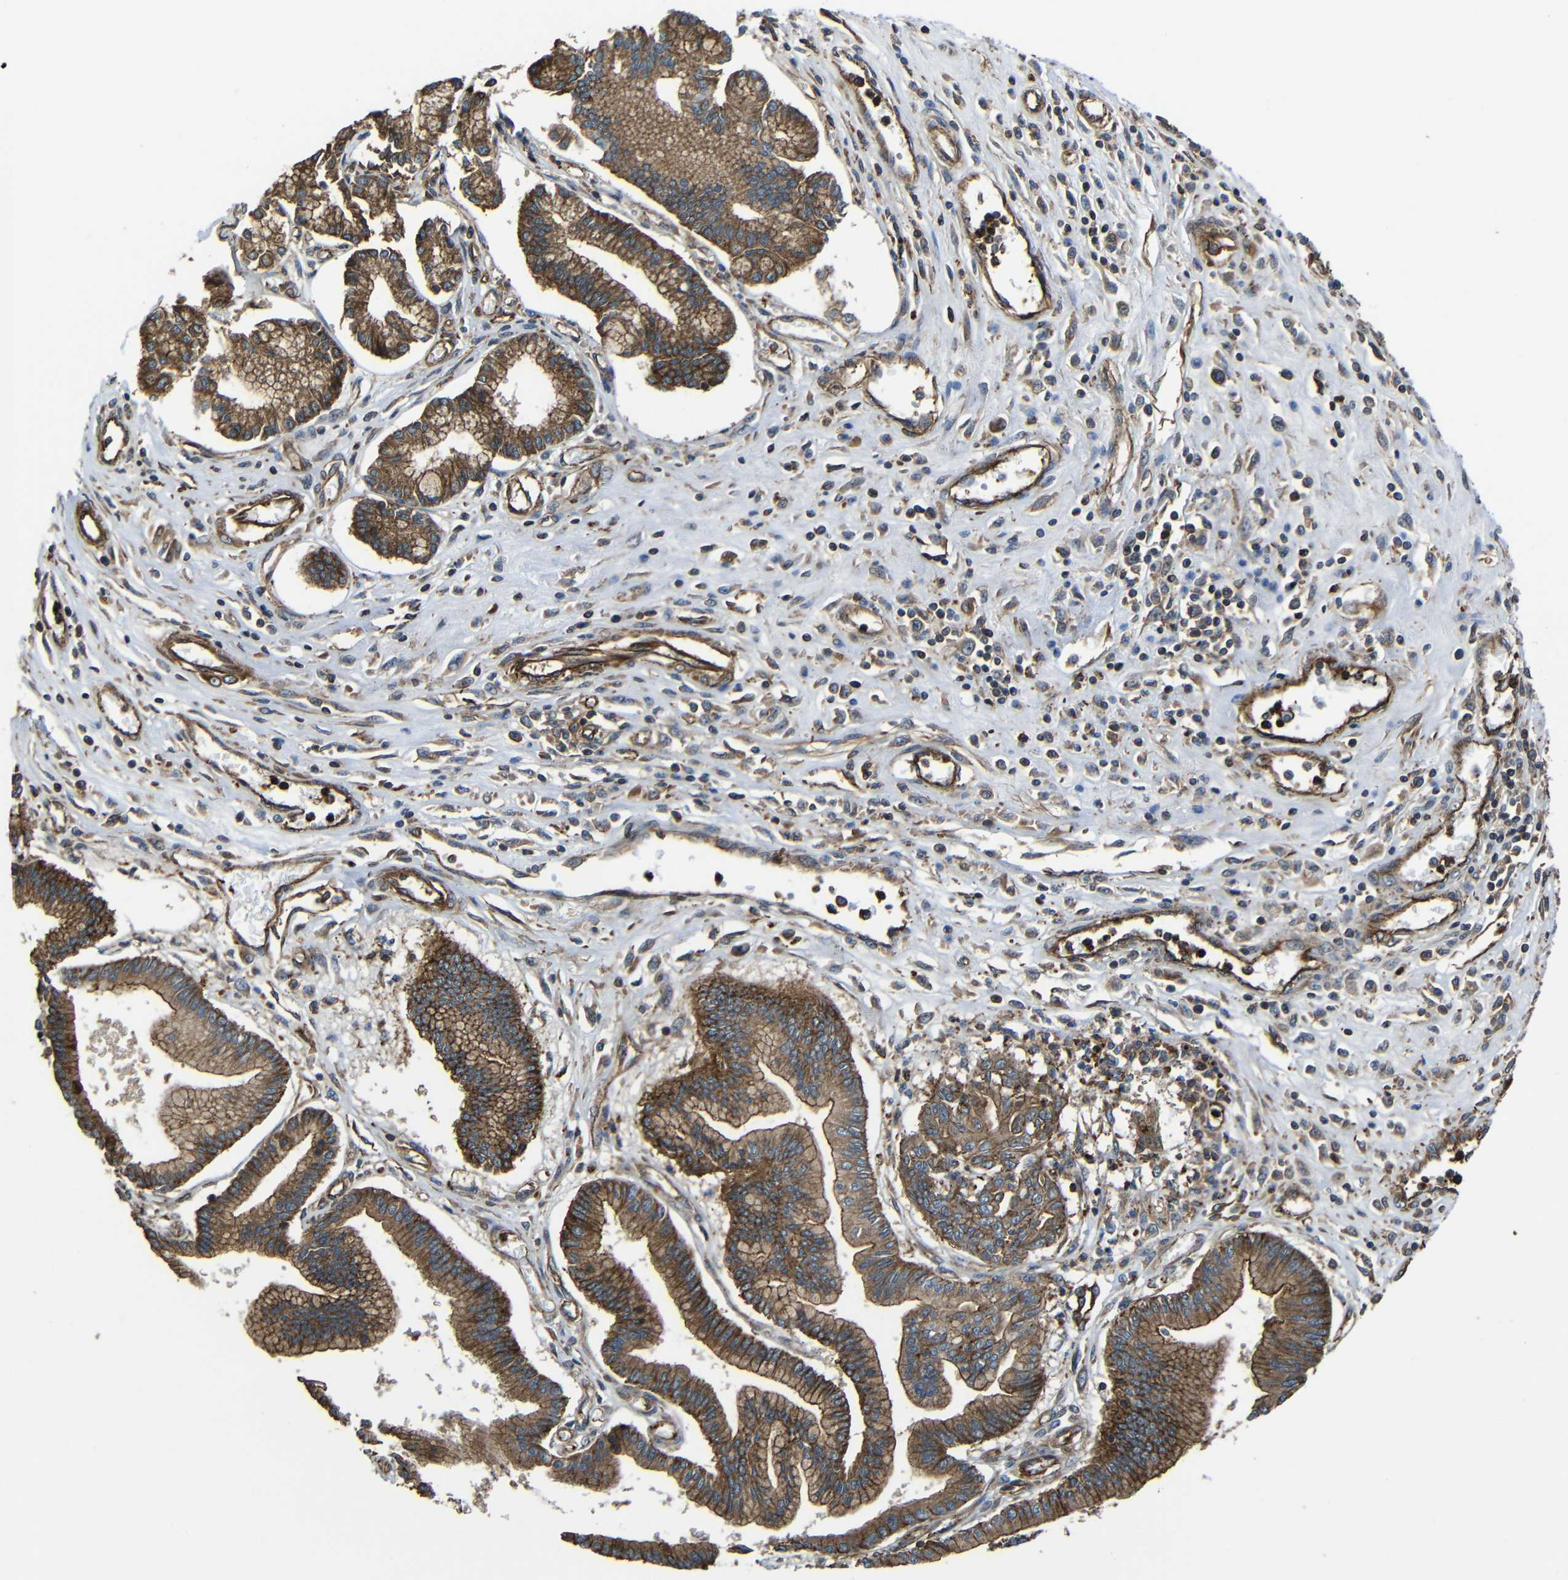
{"staining": {"intensity": "strong", "quantity": ">75%", "location": "cytoplasmic/membranous"}, "tissue": "pancreatic cancer", "cell_type": "Tumor cells", "image_type": "cancer", "snomed": [{"axis": "morphology", "description": "Adenocarcinoma, NOS"}, {"axis": "topography", "description": "Pancreas"}], "caption": "Adenocarcinoma (pancreatic) stained for a protein (brown) reveals strong cytoplasmic/membranous positive expression in about >75% of tumor cells.", "gene": "PTCH1", "patient": {"sex": "male", "age": 56}}